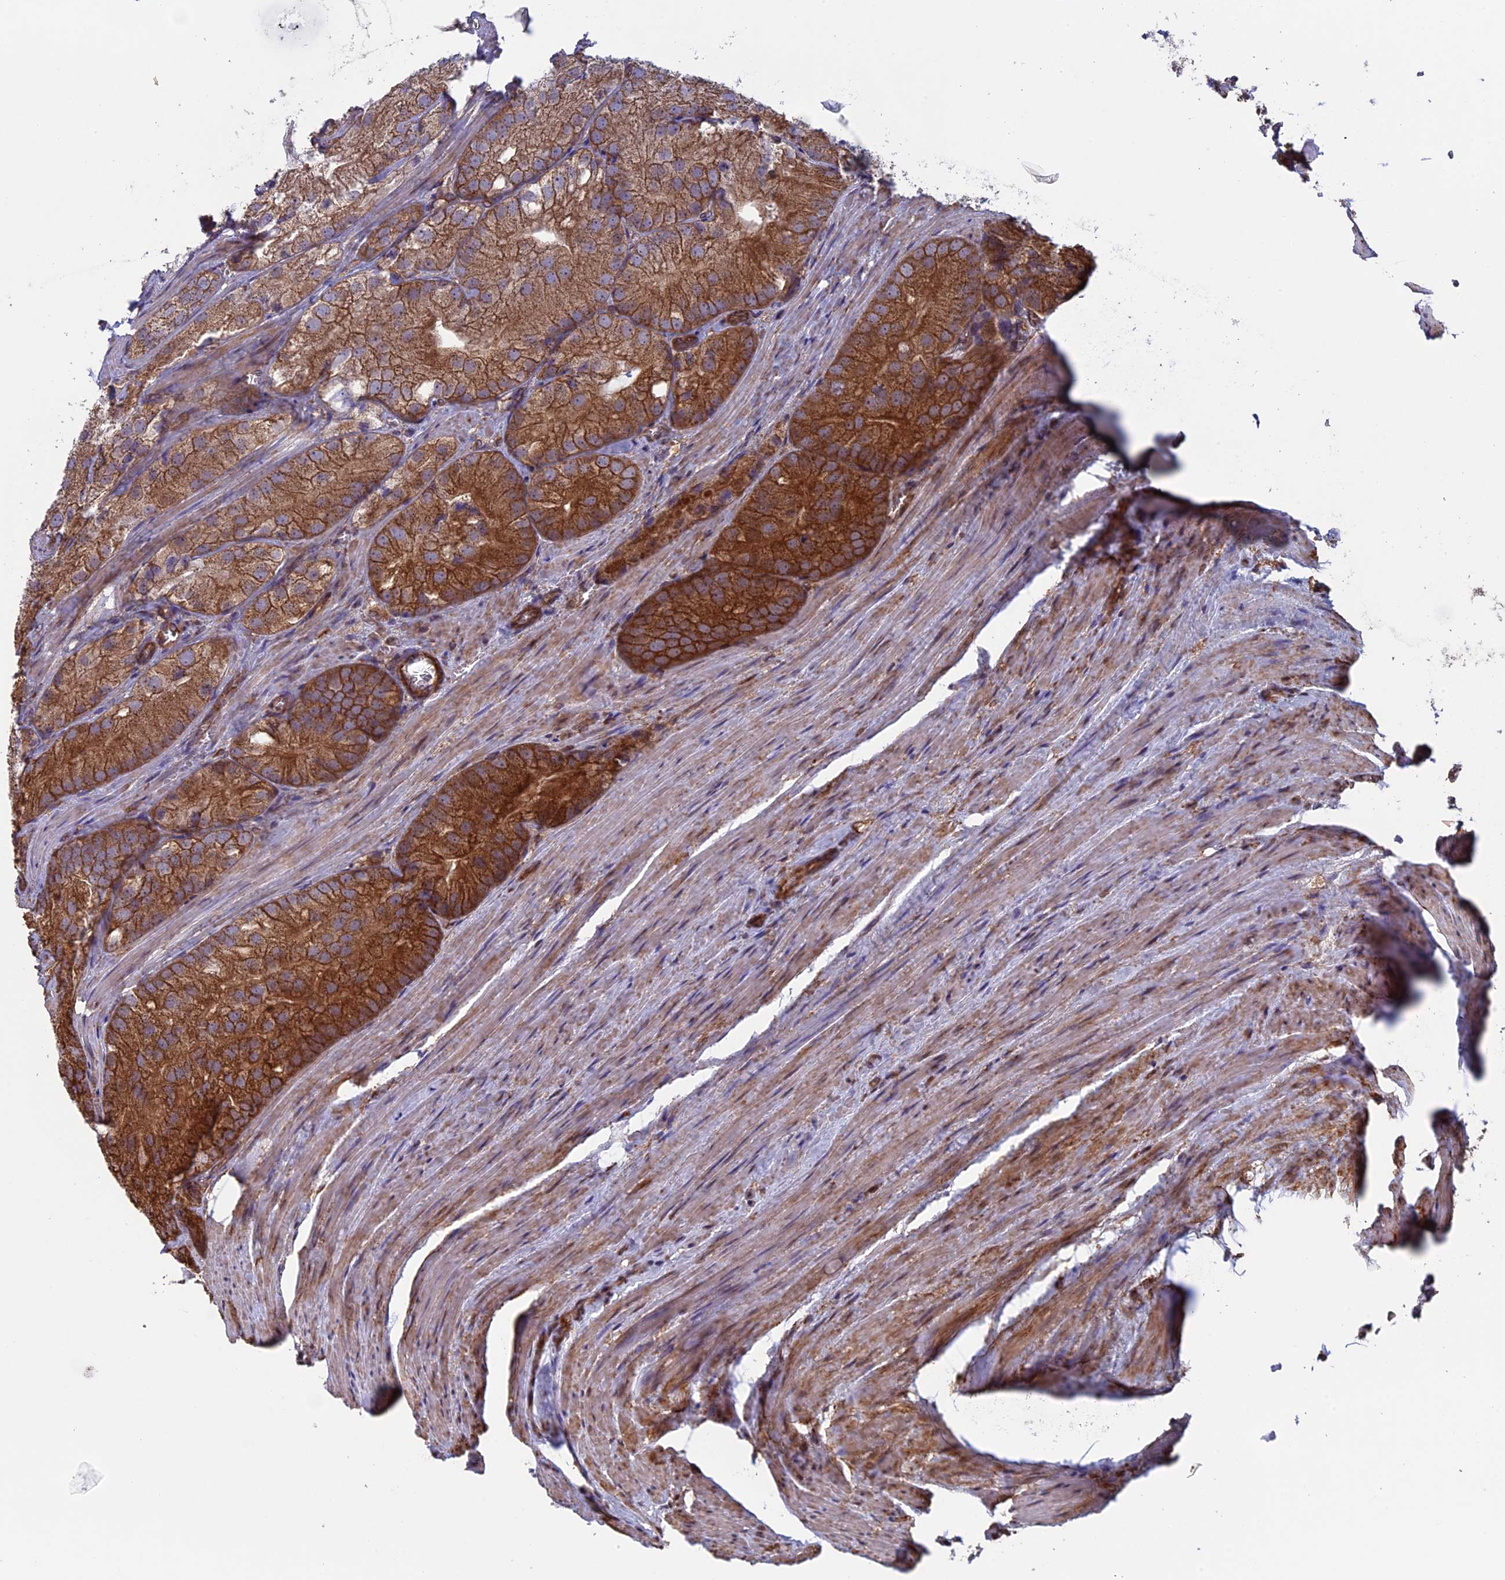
{"staining": {"intensity": "strong", "quantity": "25%-75%", "location": "cytoplasmic/membranous"}, "tissue": "prostate cancer", "cell_type": "Tumor cells", "image_type": "cancer", "snomed": [{"axis": "morphology", "description": "Adenocarcinoma, Low grade"}, {"axis": "topography", "description": "Prostate"}], "caption": "Immunohistochemical staining of prostate cancer (adenocarcinoma (low-grade)) displays high levels of strong cytoplasmic/membranous positivity in about 25%-75% of tumor cells.", "gene": "CCDC8", "patient": {"sex": "male", "age": 69}}